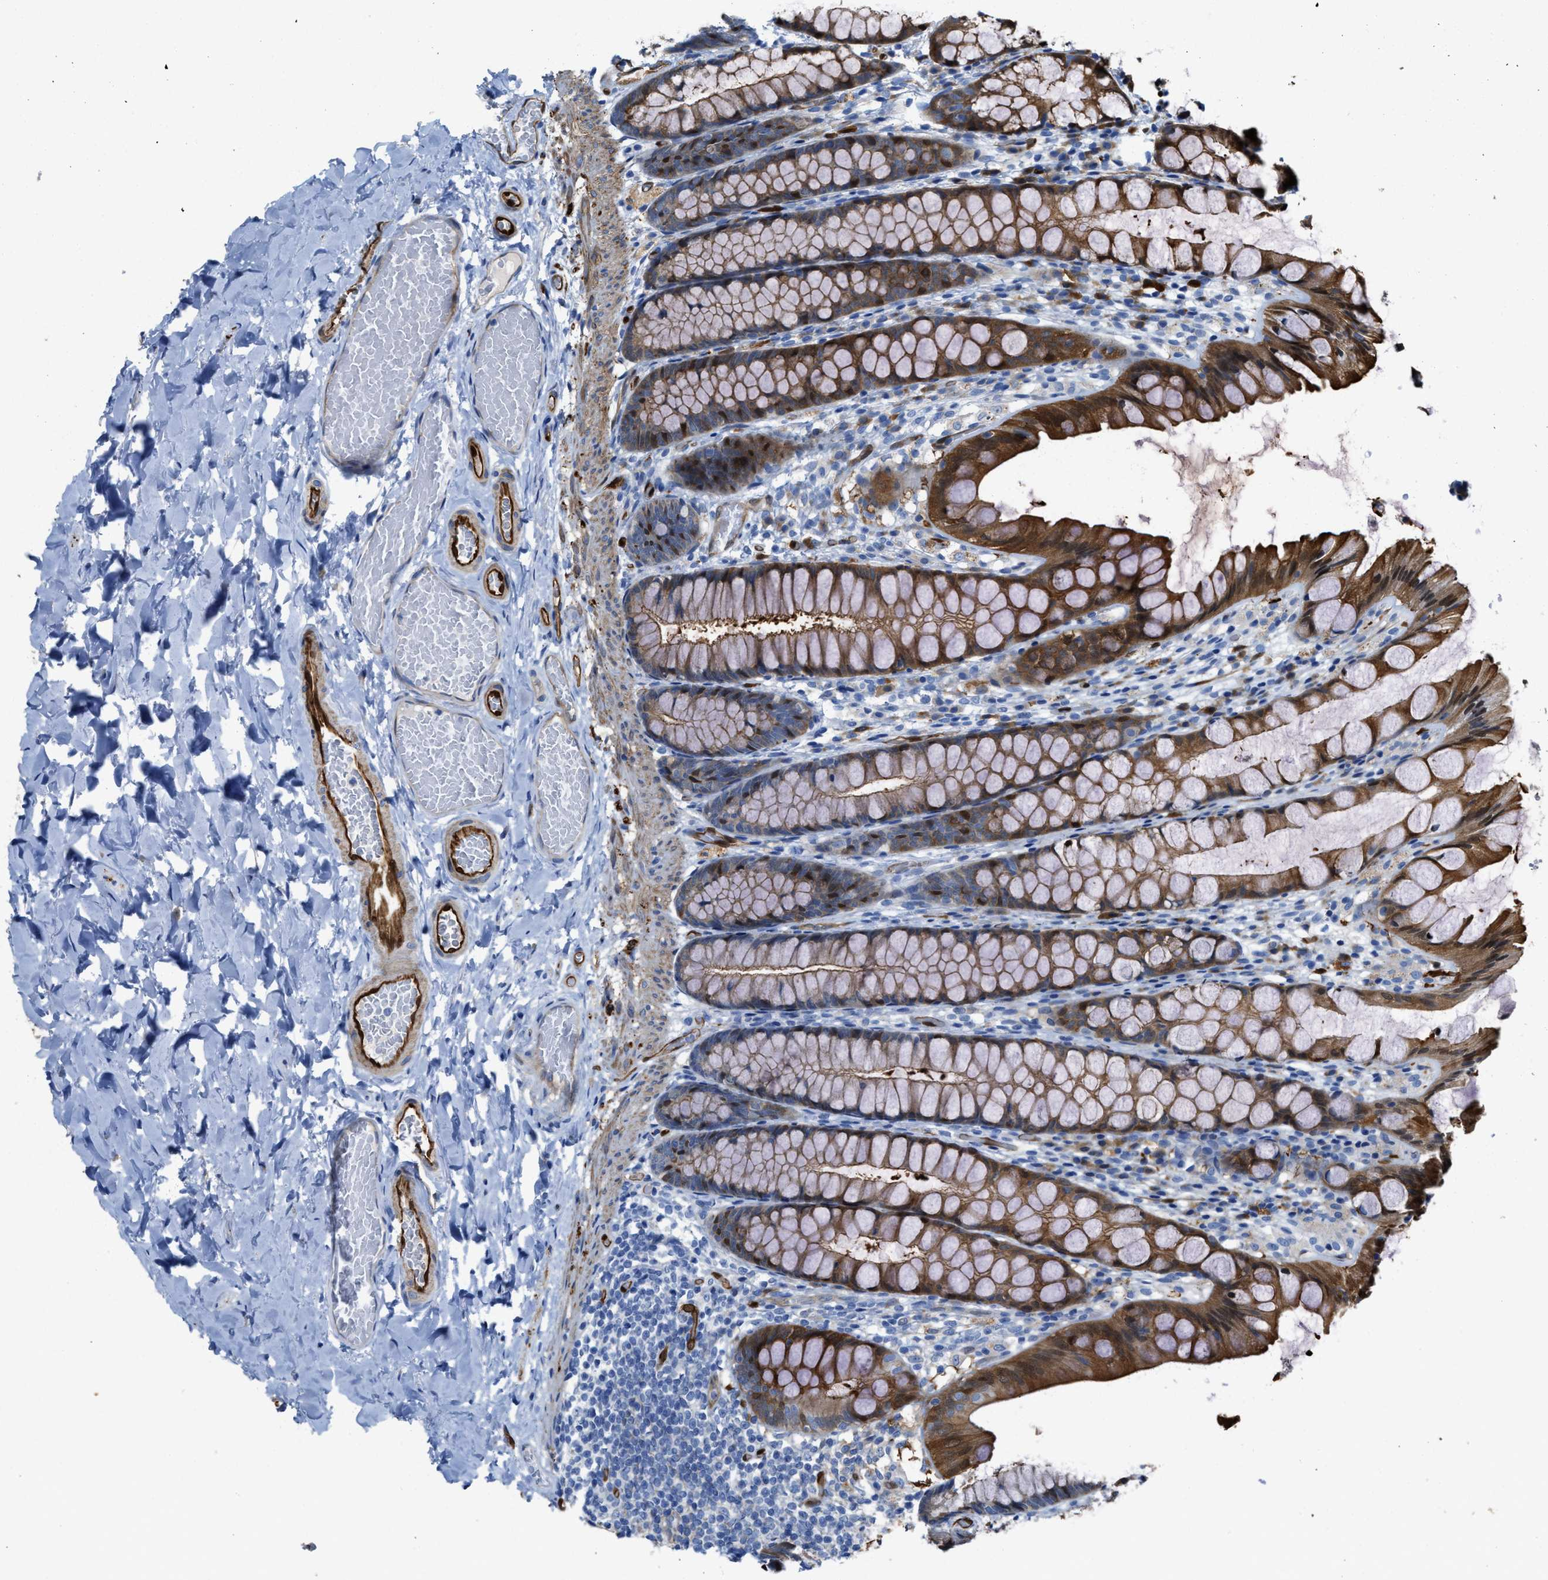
{"staining": {"intensity": "strong", "quantity": "25%-75%", "location": "cytoplasmic/membranous"}, "tissue": "colon", "cell_type": "Endothelial cells", "image_type": "normal", "snomed": [{"axis": "morphology", "description": "Normal tissue, NOS"}, {"axis": "topography", "description": "Colon"}], "caption": "IHC of normal colon displays high levels of strong cytoplasmic/membranous positivity in approximately 25%-75% of endothelial cells.", "gene": "ASS1", "patient": {"sex": "male", "age": 47}}